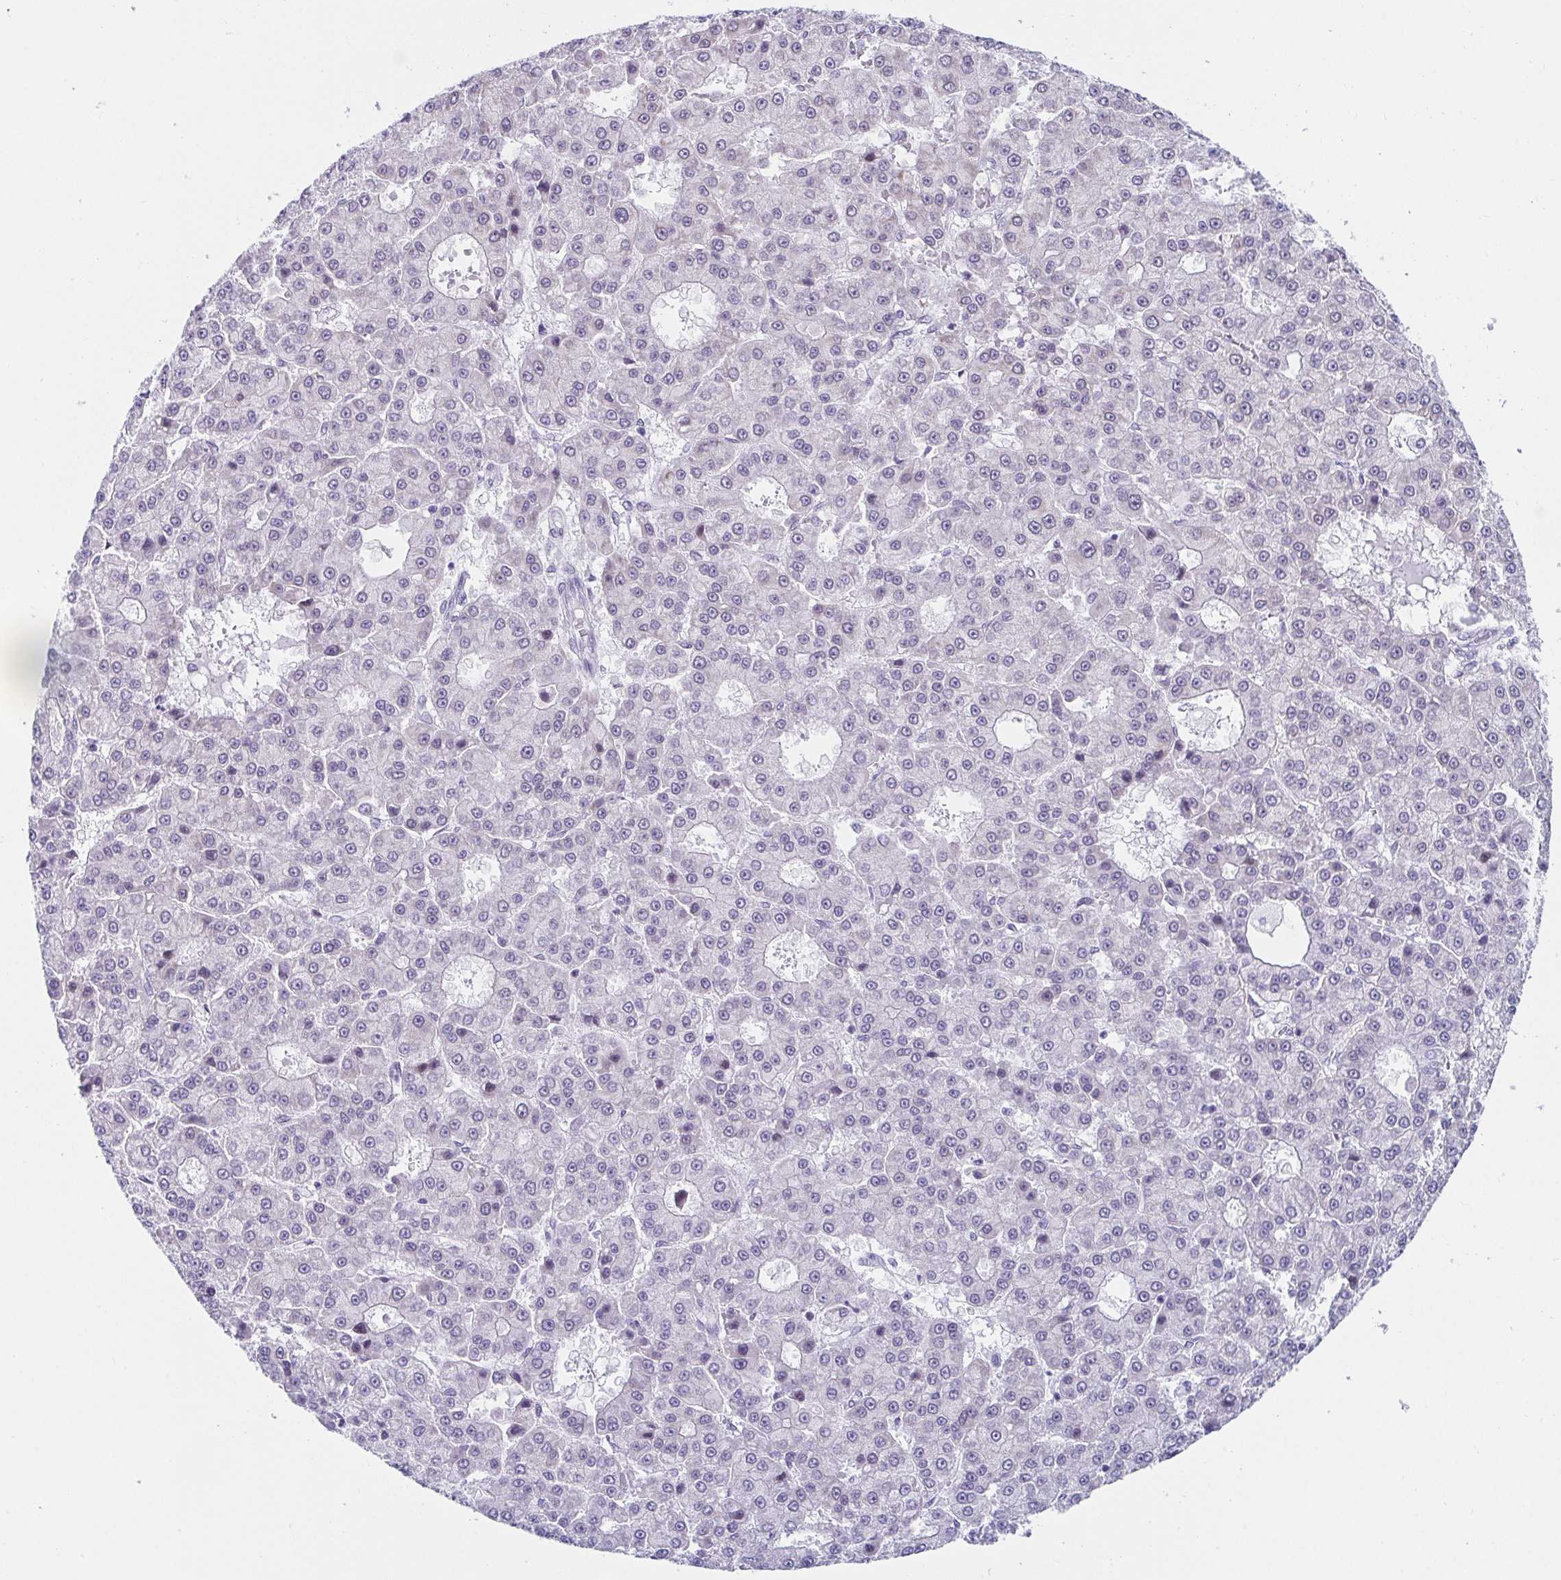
{"staining": {"intensity": "negative", "quantity": "none", "location": "none"}, "tissue": "liver cancer", "cell_type": "Tumor cells", "image_type": "cancer", "snomed": [{"axis": "morphology", "description": "Carcinoma, Hepatocellular, NOS"}, {"axis": "topography", "description": "Liver"}], "caption": "Tumor cells show no significant protein staining in liver hepatocellular carcinoma.", "gene": "WDR72", "patient": {"sex": "male", "age": 70}}